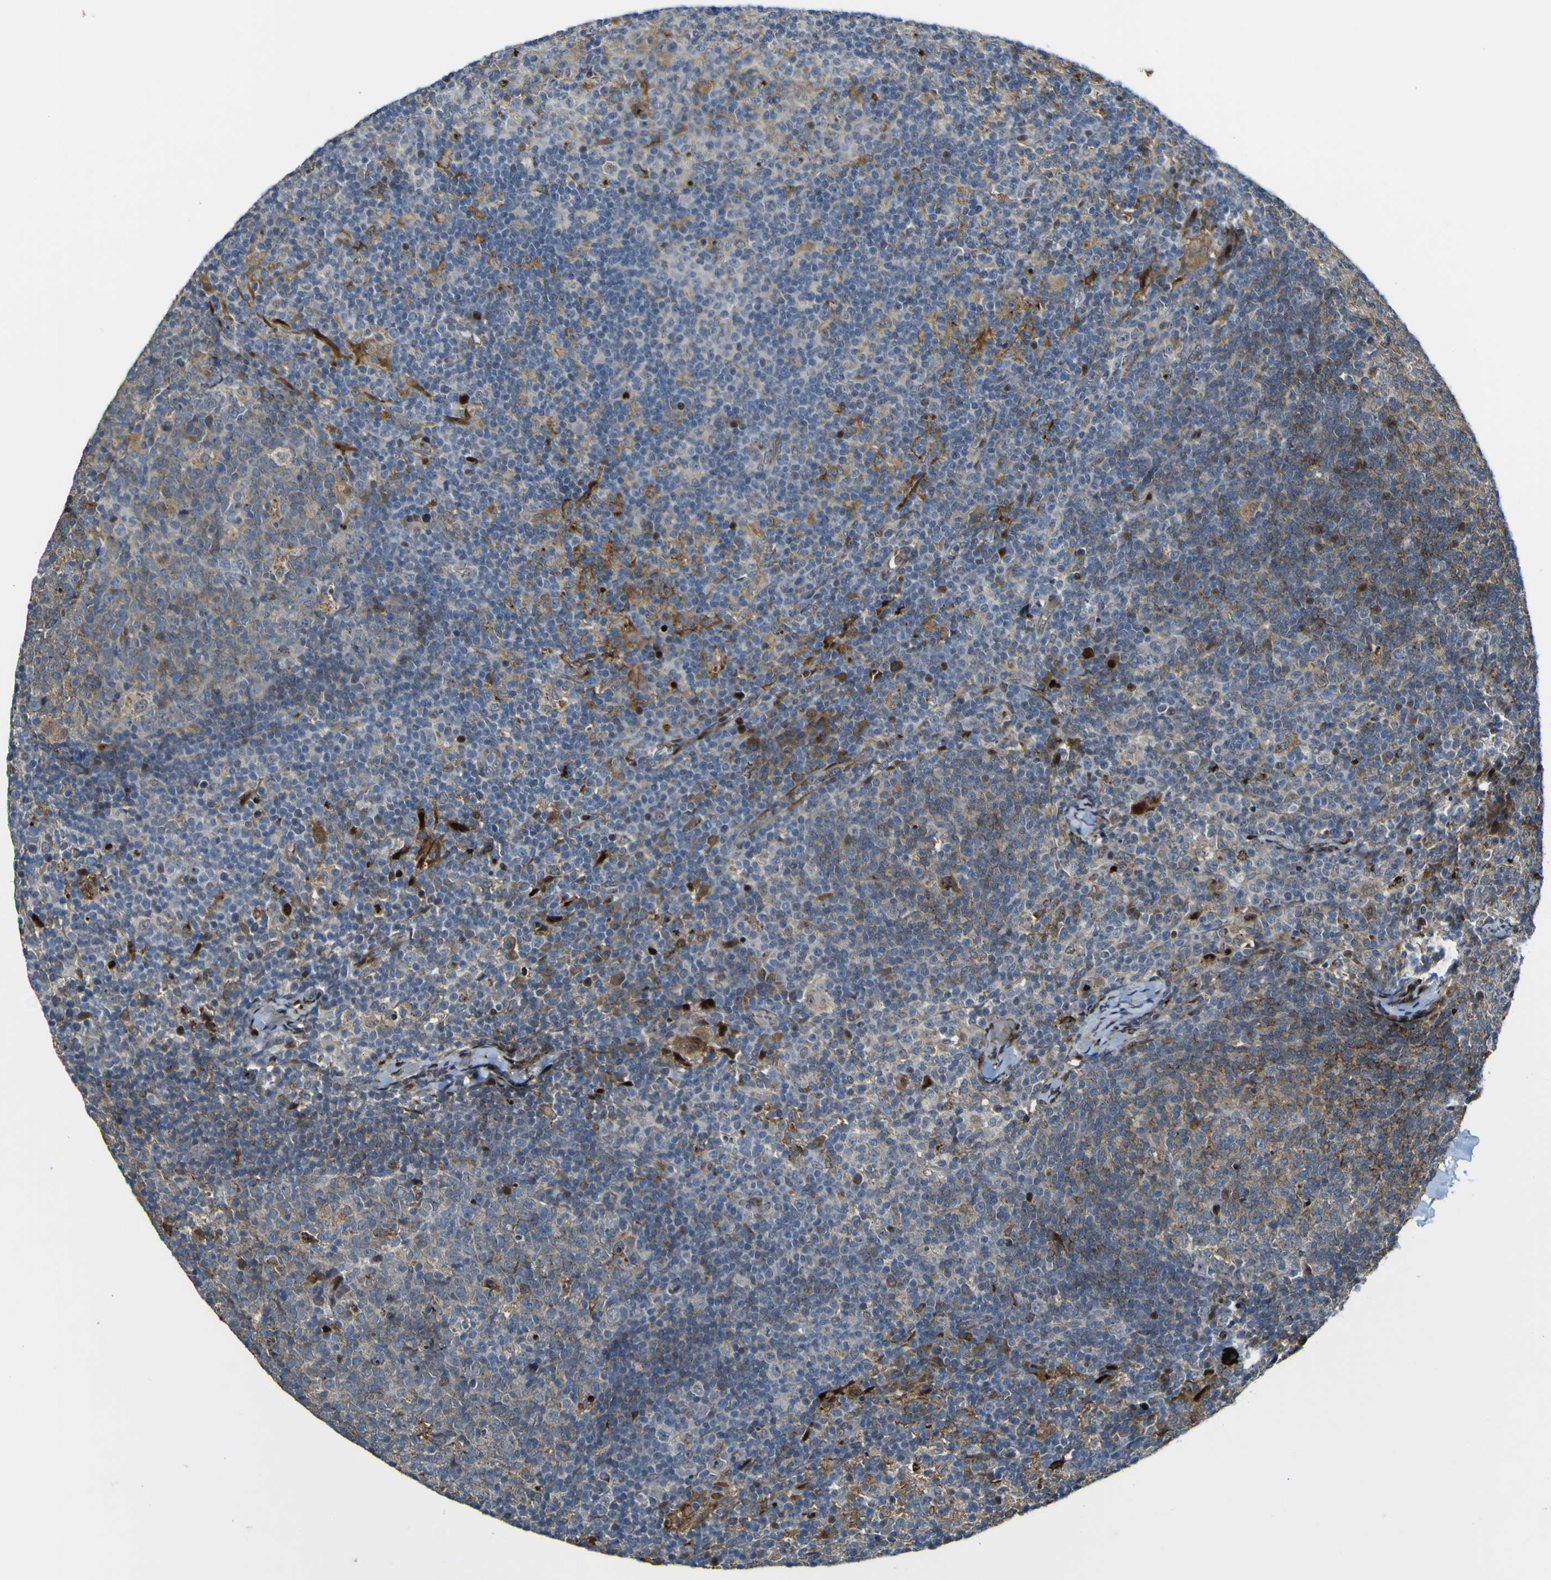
{"staining": {"intensity": "moderate", "quantity": "25%-75%", "location": "cytoplasmic/membranous"}, "tissue": "lymph node", "cell_type": "Germinal center cells", "image_type": "normal", "snomed": [{"axis": "morphology", "description": "Normal tissue, NOS"}, {"axis": "morphology", "description": "Inflammation, NOS"}, {"axis": "topography", "description": "Lymph node"}], "caption": "High-power microscopy captured an immunohistochemistry micrograph of unremarkable lymph node, revealing moderate cytoplasmic/membranous expression in about 25%-75% of germinal center cells. (Stains: DAB (3,3'-diaminobenzidine) in brown, nuclei in blue, Microscopy: brightfield microscopy at high magnification).", "gene": "LBHD1", "patient": {"sex": "male", "age": 55}}